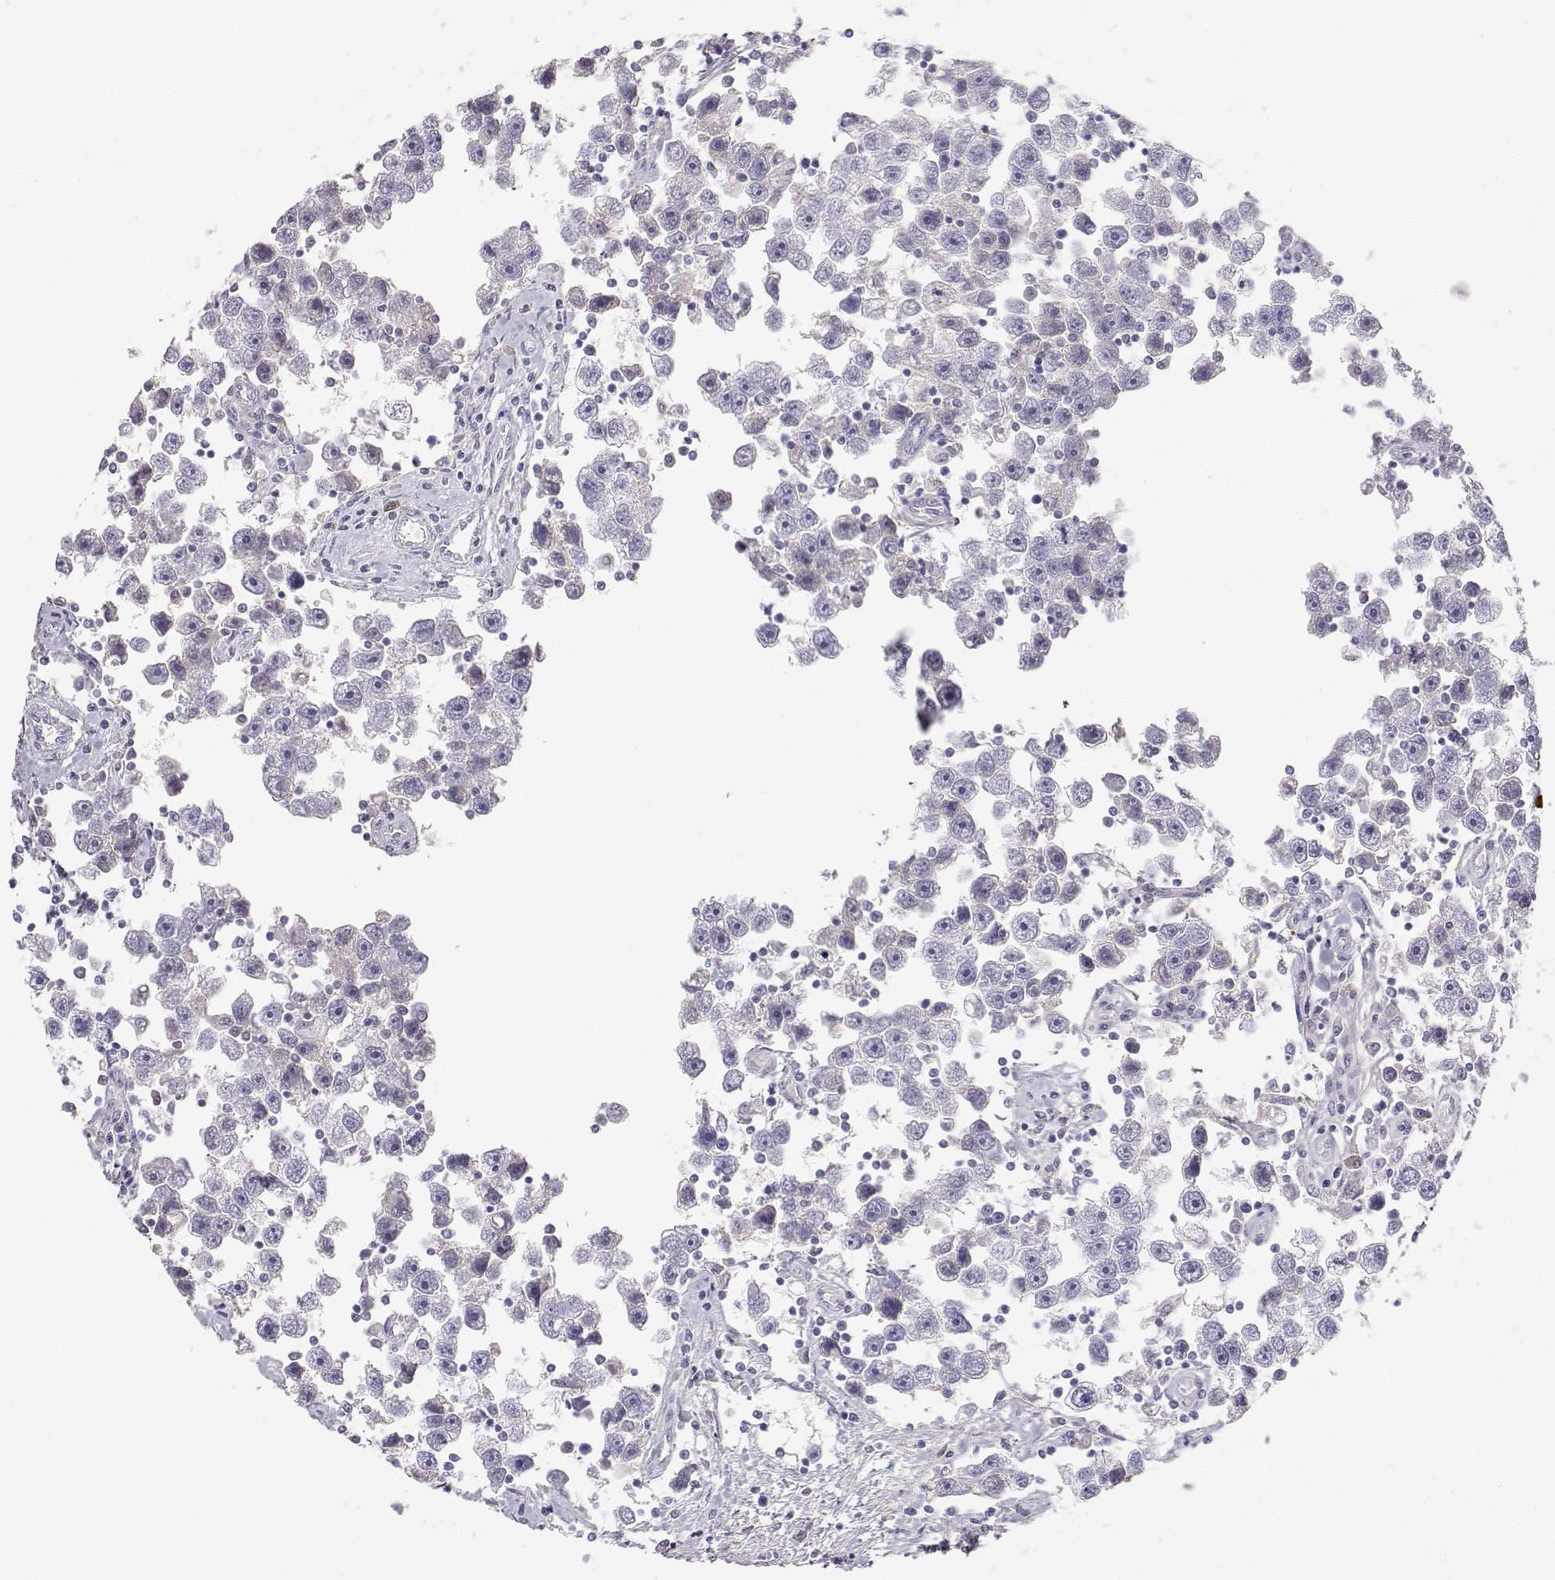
{"staining": {"intensity": "negative", "quantity": "none", "location": "none"}, "tissue": "testis cancer", "cell_type": "Tumor cells", "image_type": "cancer", "snomed": [{"axis": "morphology", "description": "Seminoma, NOS"}, {"axis": "topography", "description": "Testis"}], "caption": "IHC histopathology image of neoplastic tissue: testis cancer (seminoma) stained with DAB reveals no significant protein positivity in tumor cells. (Brightfield microscopy of DAB immunohistochemistry (IHC) at high magnification).", "gene": "GPR174", "patient": {"sex": "male", "age": 30}}